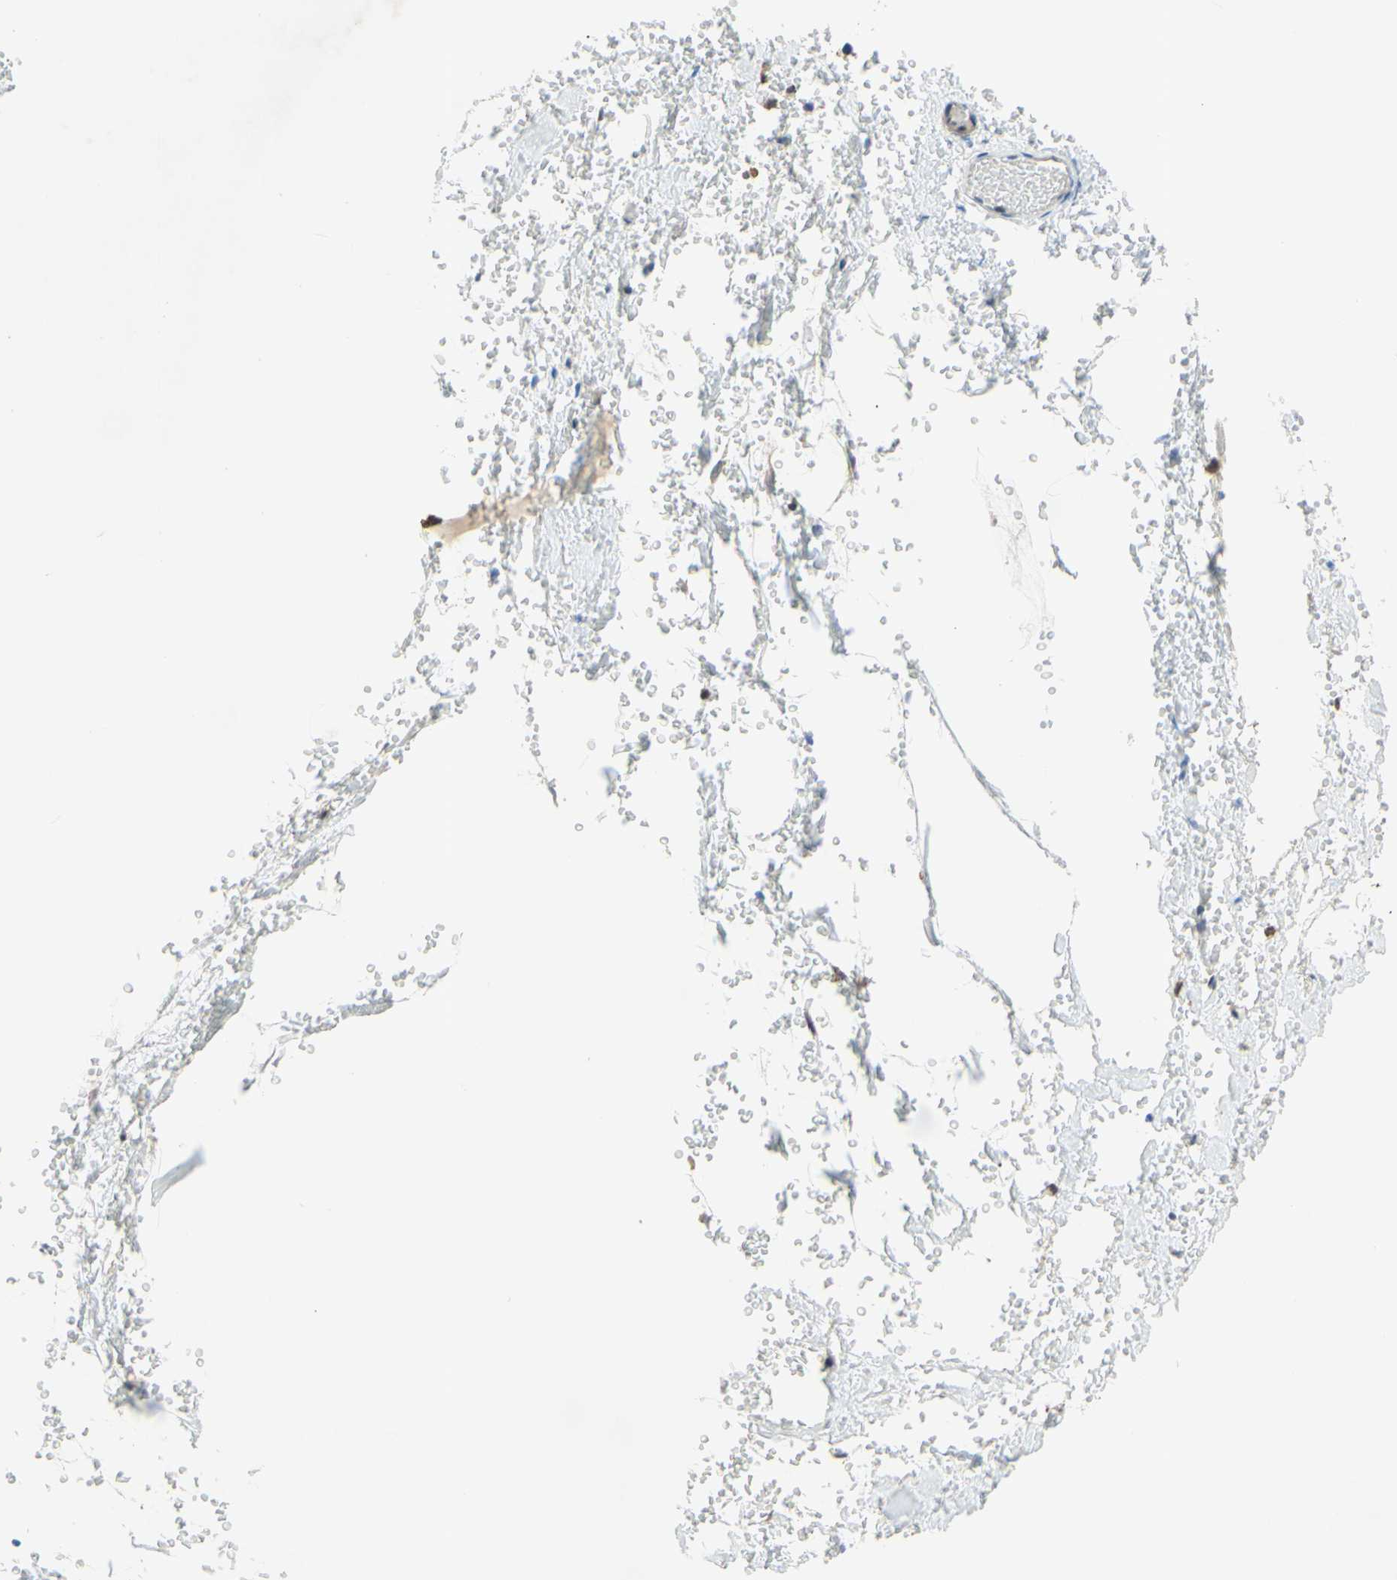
{"staining": {"intensity": "negative", "quantity": "none", "location": "none"}, "tissue": "breast", "cell_type": "Adipocytes", "image_type": "normal", "snomed": [{"axis": "morphology", "description": "Normal tissue, NOS"}, {"axis": "topography", "description": "Breast"}], "caption": "Immunohistochemistry histopathology image of unremarkable breast stained for a protein (brown), which shows no positivity in adipocytes. (Stains: DAB immunohistochemistry with hematoxylin counter stain, Microscopy: brightfield microscopy at high magnification).", "gene": "GATA1", "patient": {"sex": "female", "age": 27}}